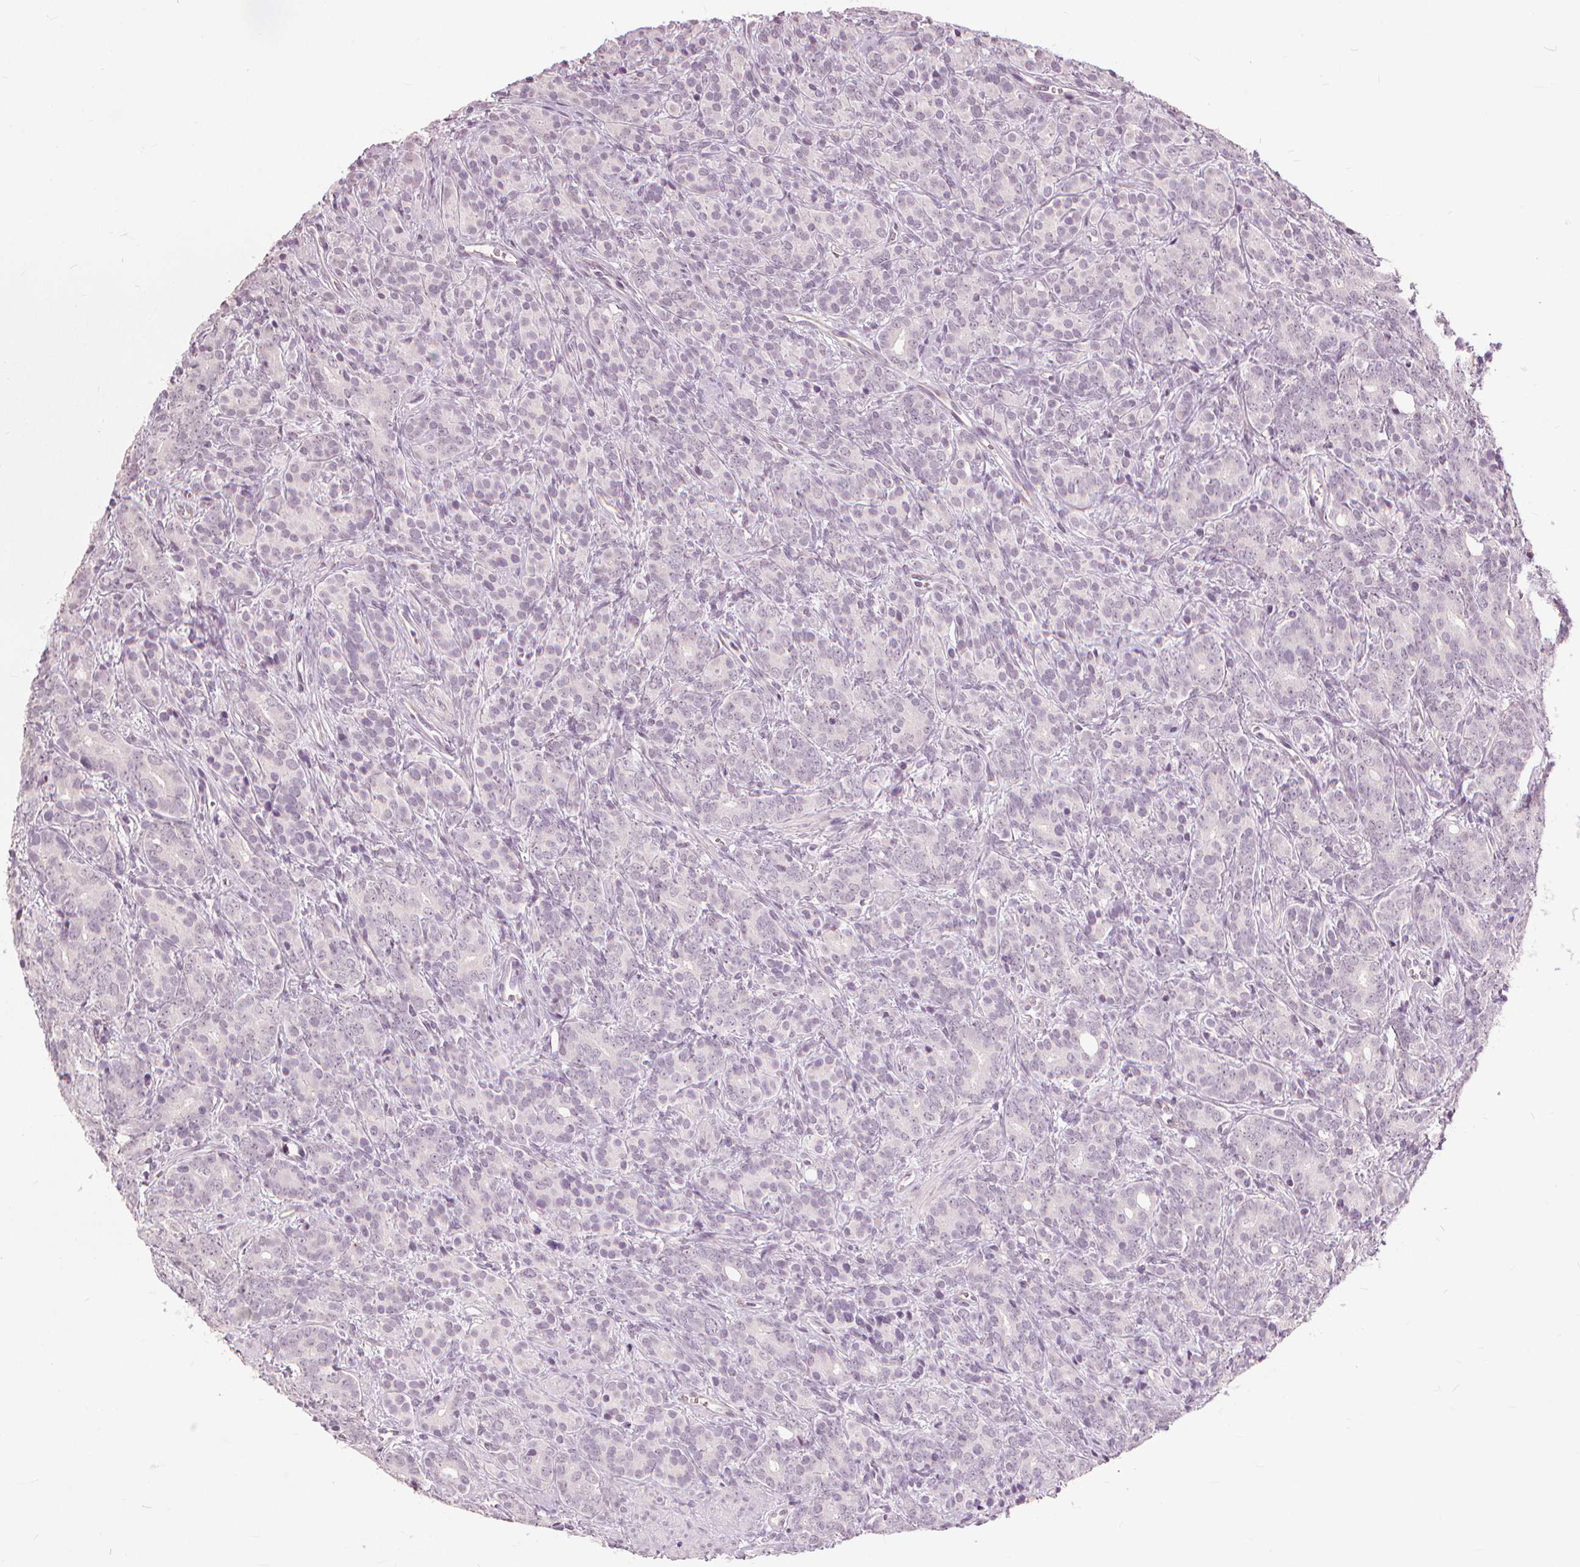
{"staining": {"intensity": "negative", "quantity": "none", "location": "none"}, "tissue": "prostate cancer", "cell_type": "Tumor cells", "image_type": "cancer", "snomed": [{"axis": "morphology", "description": "Adenocarcinoma, High grade"}, {"axis": "topography", "description": "Prostate"}], "caption": "There is no significant staining in tumor cells of adenocarcinoma (high-grade) (prostate).", "gene": "SFTPD", "patient": {"sex": "male", "age": 84}}